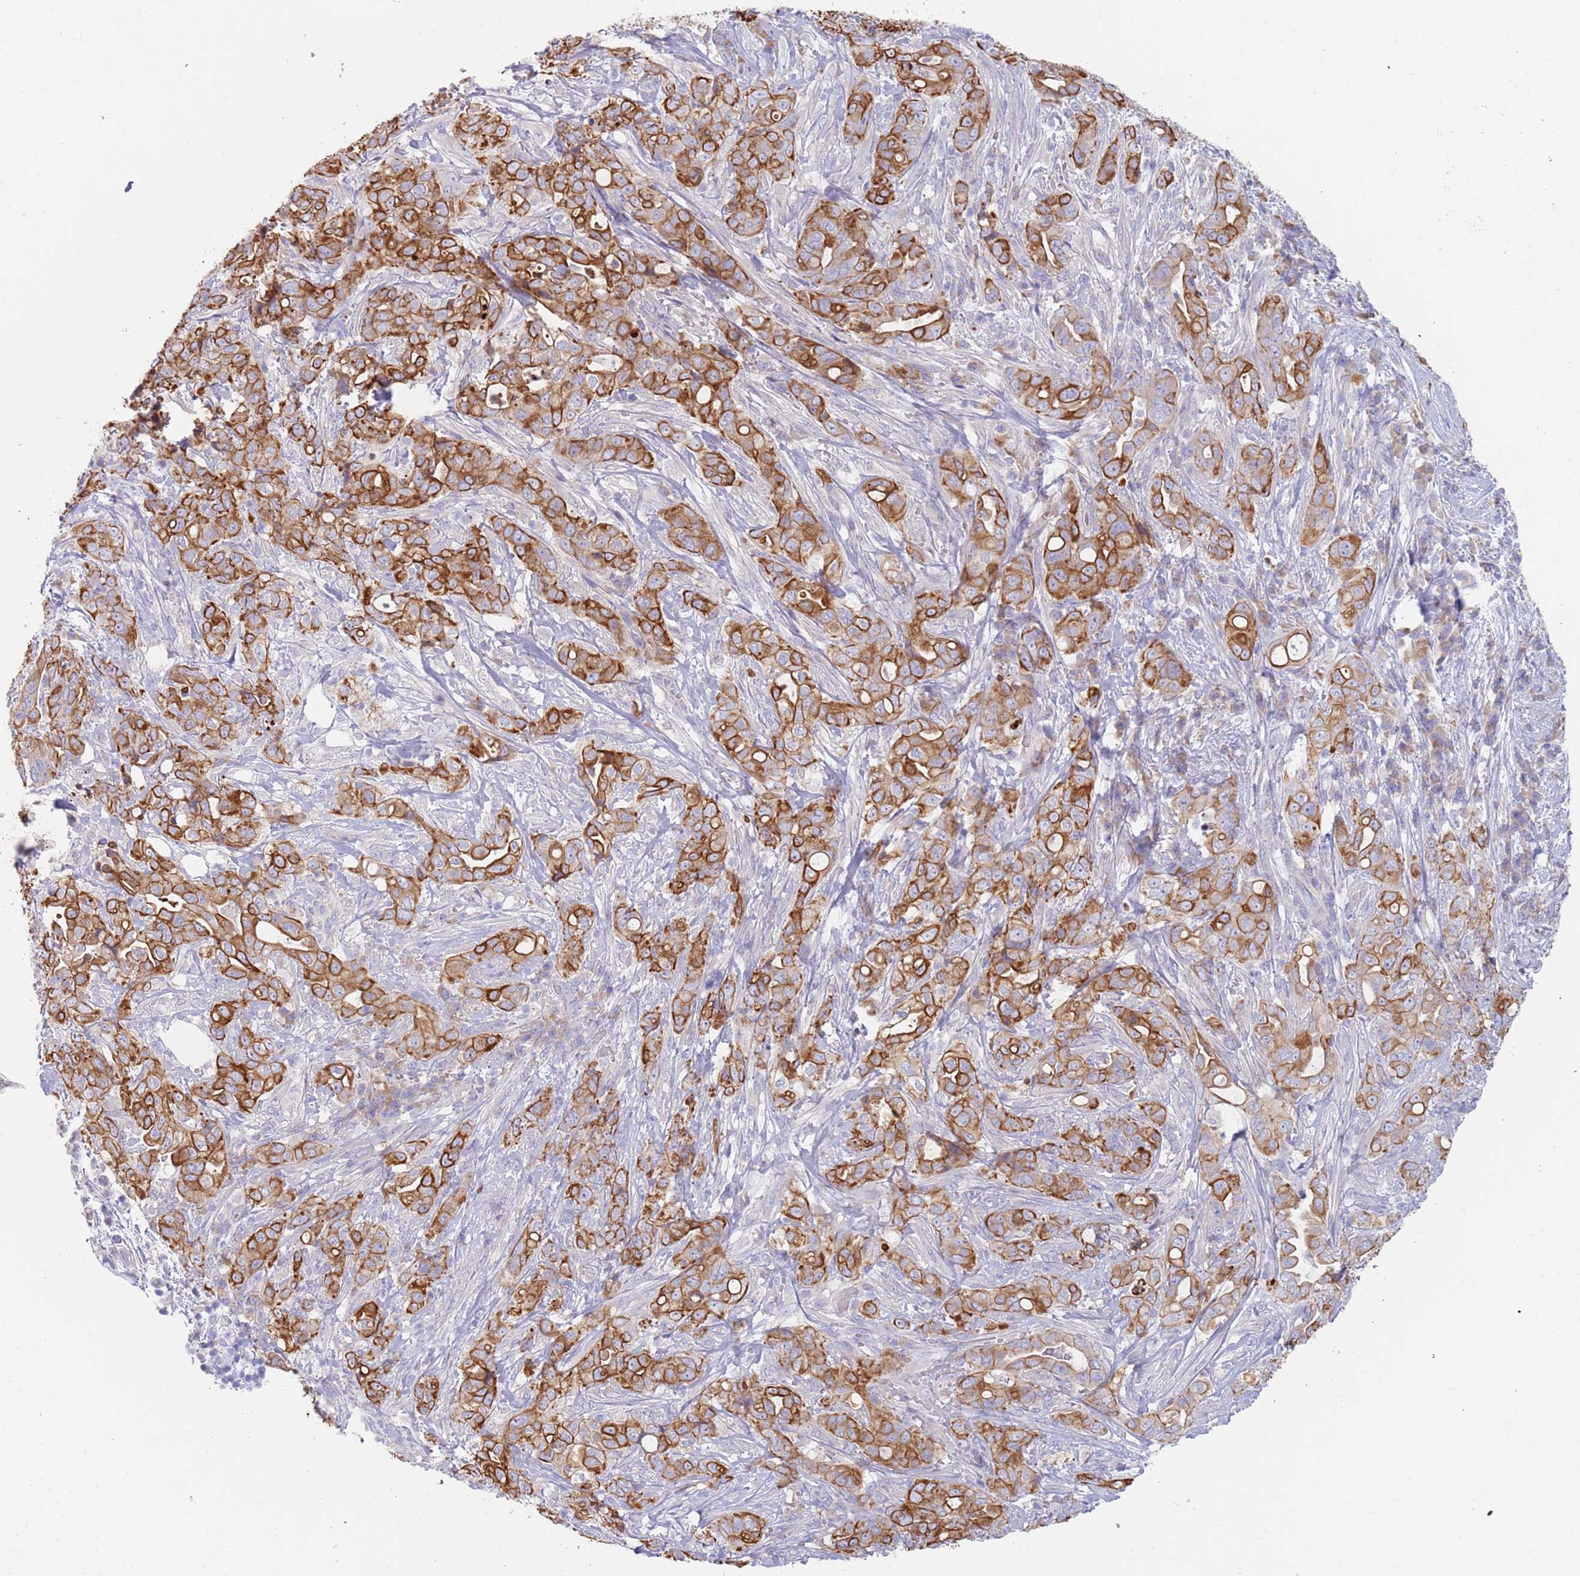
{"staining": {"intensity": "strong", "quantity": ">75%", "location": "cytoplasmic/membranous"}, "tissue": "pancreatic cancer", "cell_type": "Tumor cells", "image_type": "cancer", "snomed": [{"axis": "morphology", "description": "Normal tissue, NOS"}, {"axis": "morphology", "description": "Adenocarcinoma, NOS"}, {"axis": "topography", "description": "Lymph node"}, {"axis": "topography", "description": "Pancreas"}], "caption": "This is a photomicrograph of immunohistochemistry (IHC) staining of pancreatic cancer (adenocarcinoma), which shows strong expression in the cytoplasmic/membranous of tumor cells.", "gene": "CCDC149", "patient": {"sex": "female", "age": 67}}